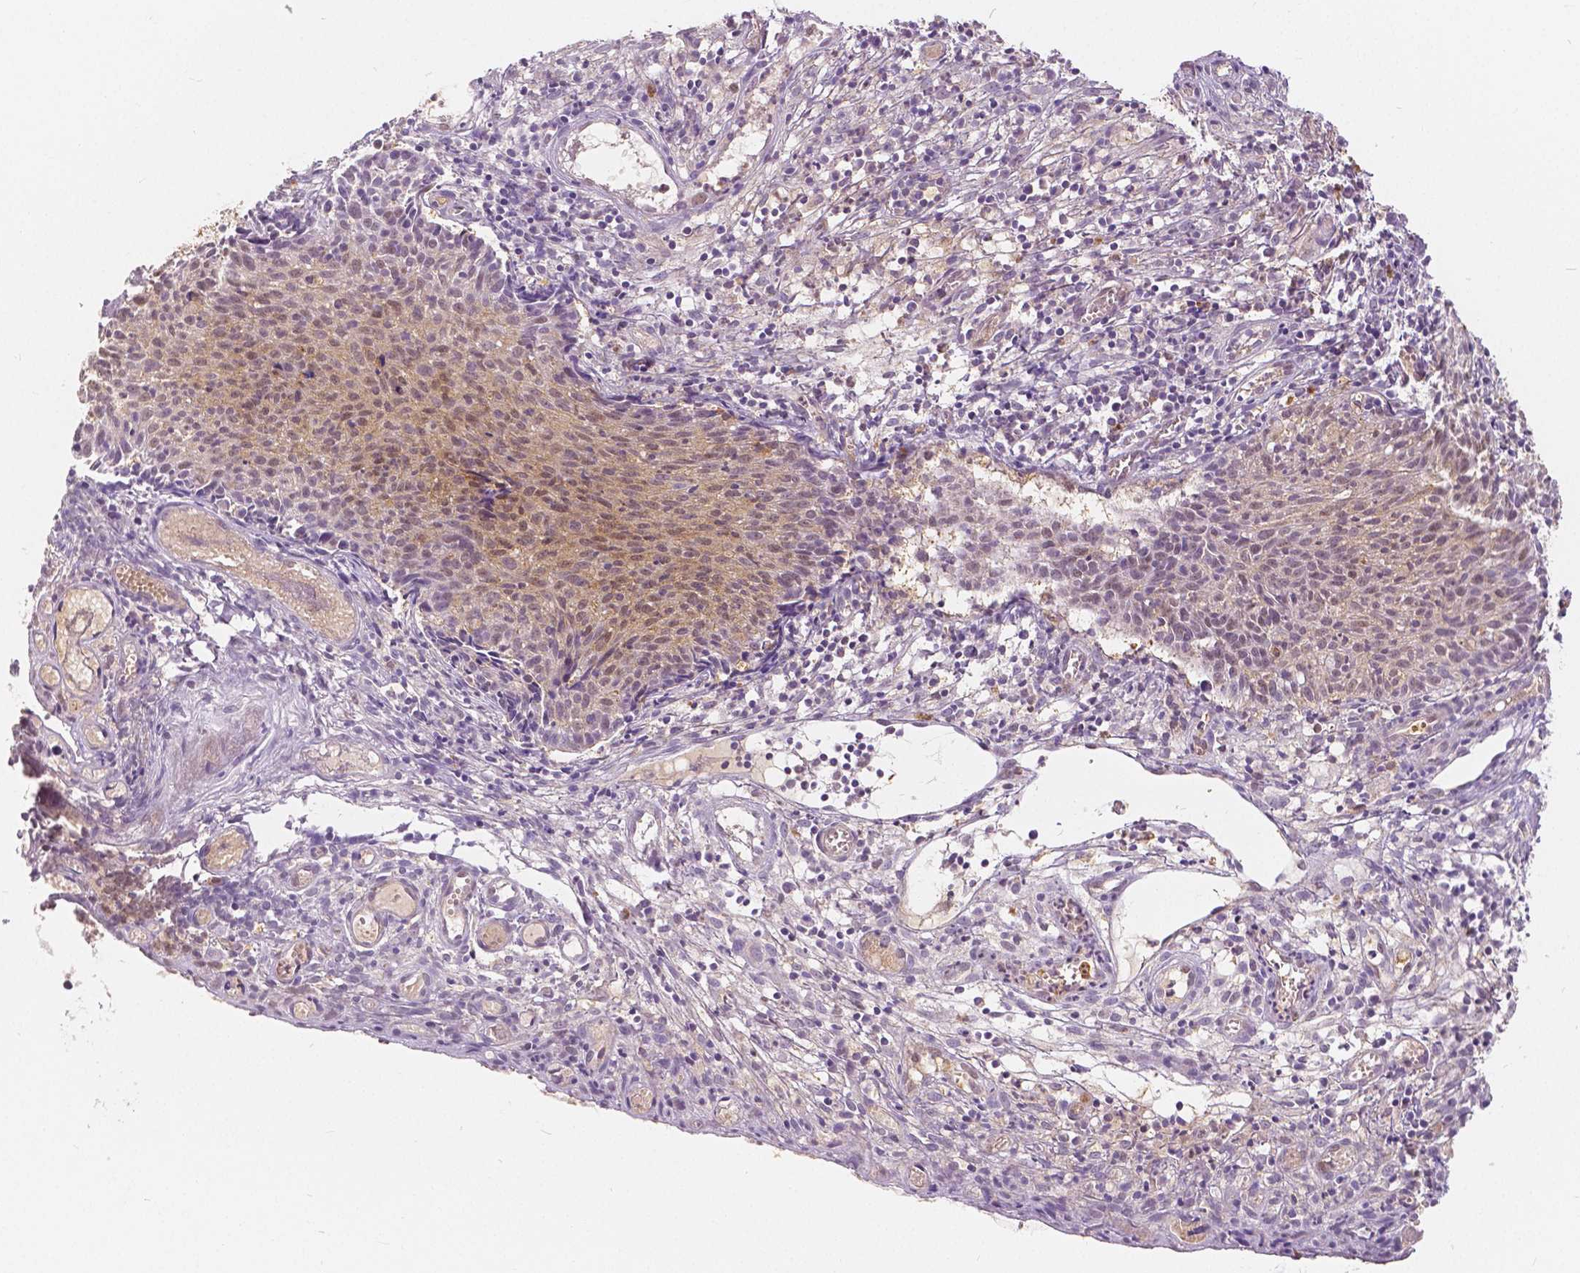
{"staining": {"intensity": "weak", "quantity": "25%-75%", "location": "cytoplasmic/membranous,nuclear"}, "tissue": "cervical cancer", "cell_type": "Tumor cells", "image_type": "cancer", "snomed": [{"axis": "morphology", "description": "Squamous cell carcinoma, NOS"}, {"axis": "topography", "description": "Cervix"}], "caption": "Protein analysis of cervical cancer tissue exhibits weak cytoplasmic/membranous and nuclear staining in about 25%-75% of tumor cells.", "gene": "NAPRT", "patient": {"sex": "female", "age": 30}}